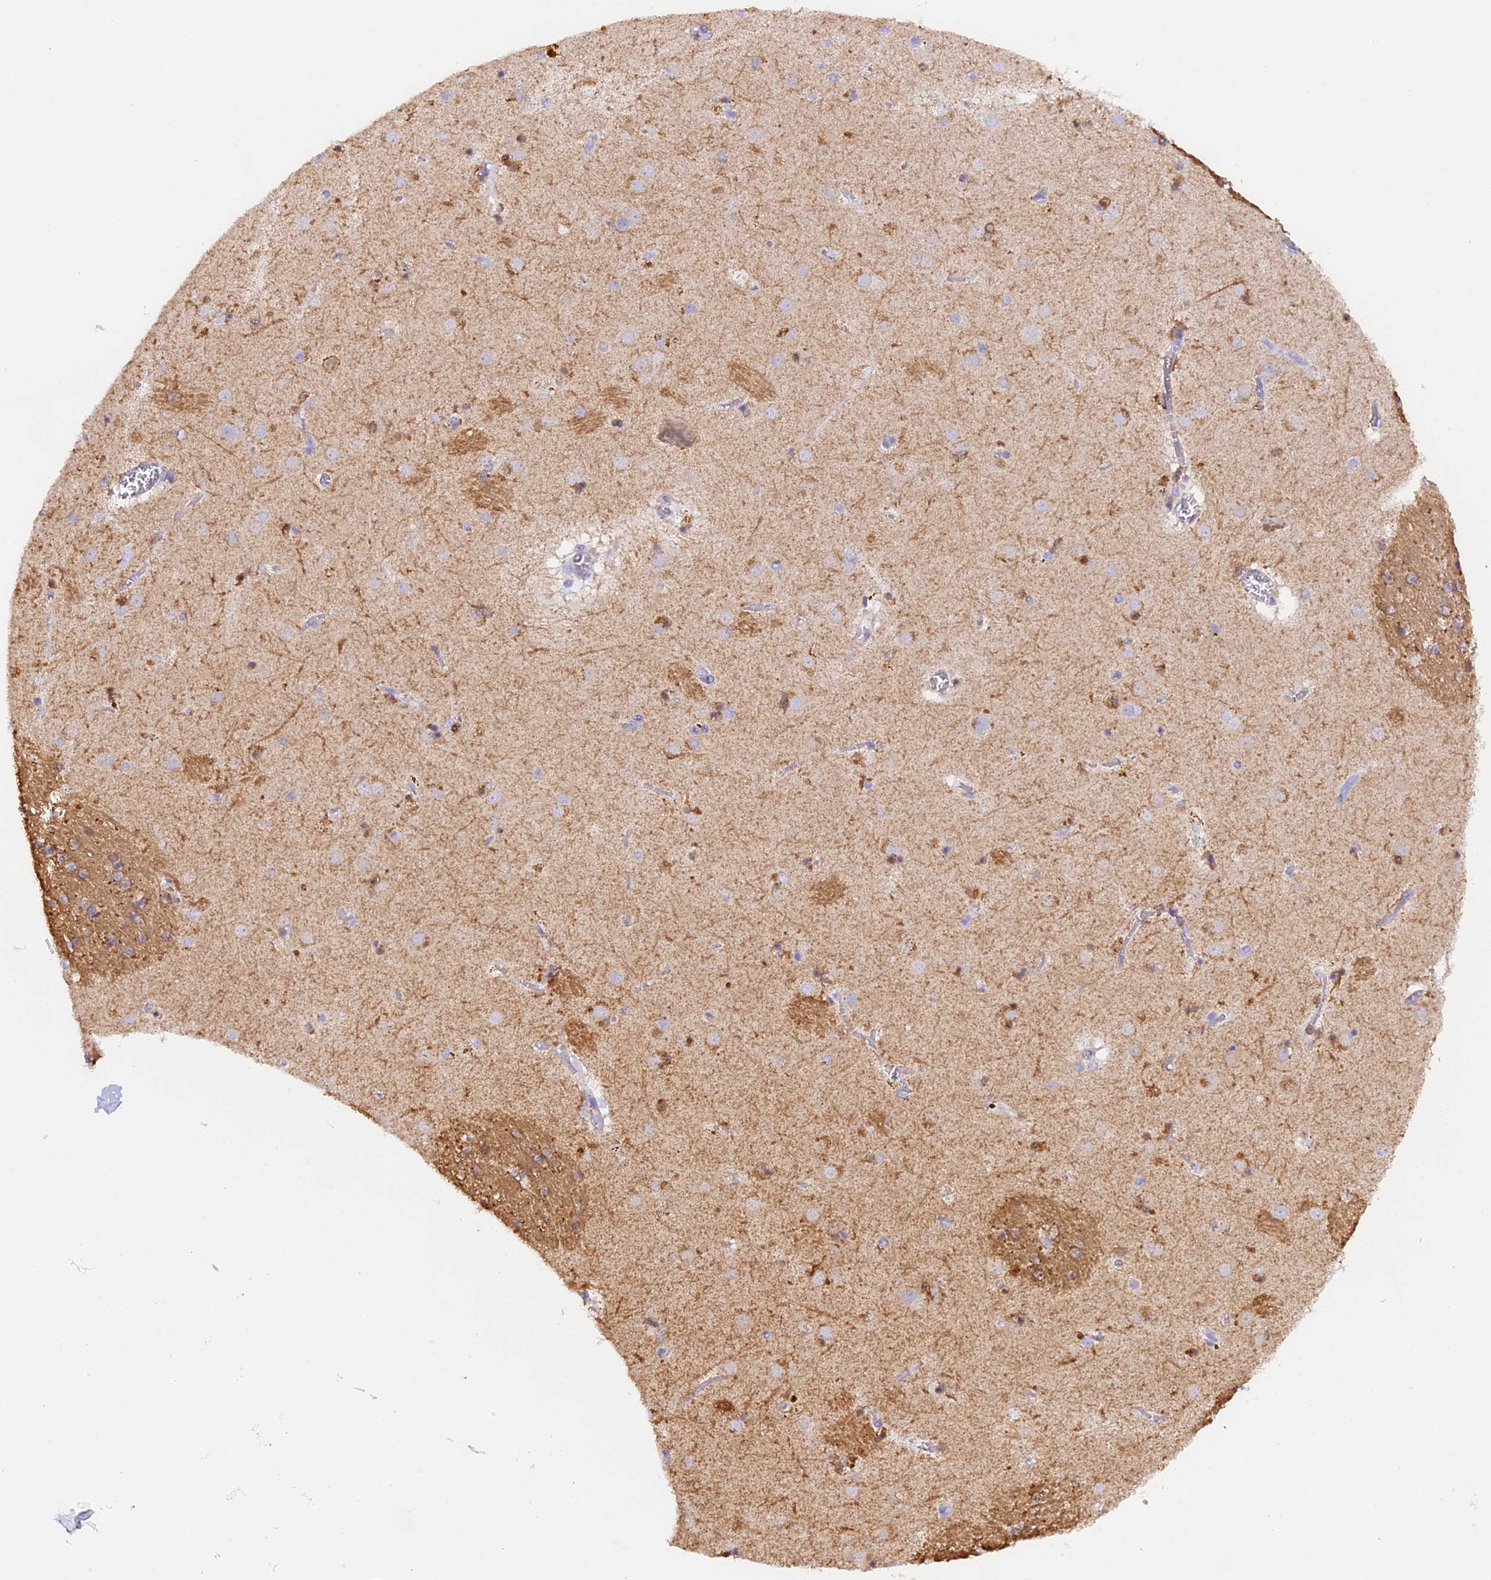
{"staining": {"intensity": "moderate", "quantity": "<25%", "location": "cytoplasmic/membranous"}, "tissue": "caudate", "cell_type": "Glial cells", "image_type": "normal", "snomed": [{"axis": "morphology", "description": "Normal tissue, NOS"}, {"axis": "topography", "description": "Lateral ventricle wall"}], "caption": "The photomicrograph demonstrates a brown stain indicating the presence of a protein in the cytoplasmic/membranous of glial cells in caudate. (DAB (3,3'-diaminobenzidine) IHC with brightfield microscopy, high magnification).", "gene": "FAM193A", "patient": {"sex": "male", "age": 70}}